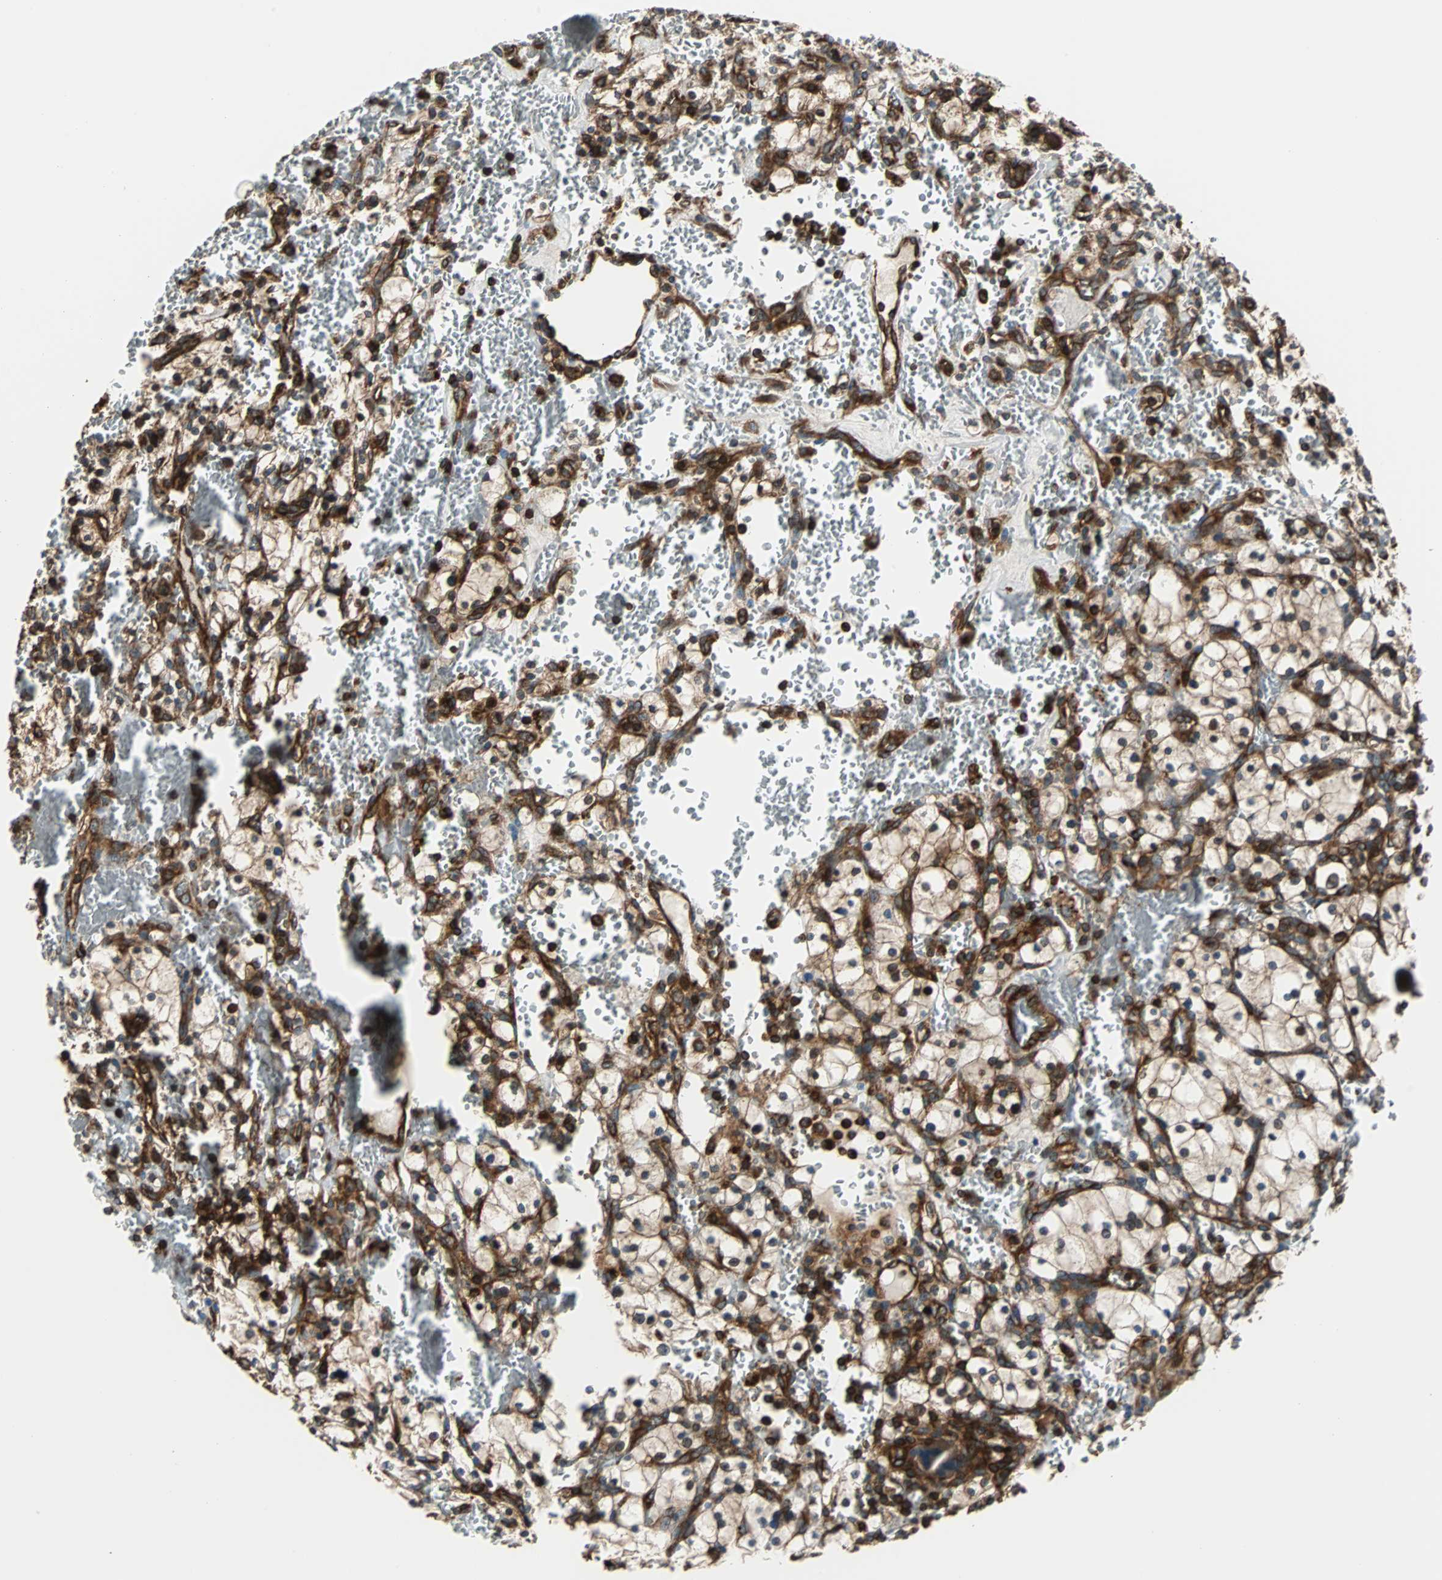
{"staining": {"intensity": "moderate", "quantity": "25%-75%", "location": "cytoplasmic/membranous"}, "tissue": "renal cancer", "cell_type": "Tumor cells", "image_type": "cancer", "snomed": [{"axis": "morphology", "description": "Adenocarcinoma, NOS"}, {"axis": "topography", "description": "Kidney"}], "caption": "Renal cancer (adenocarcinoma) stained with a protein marker reveals moderate staining in tumor cells.", "gene": "RELA", "patient": {"sex": "female", "age": 83}}